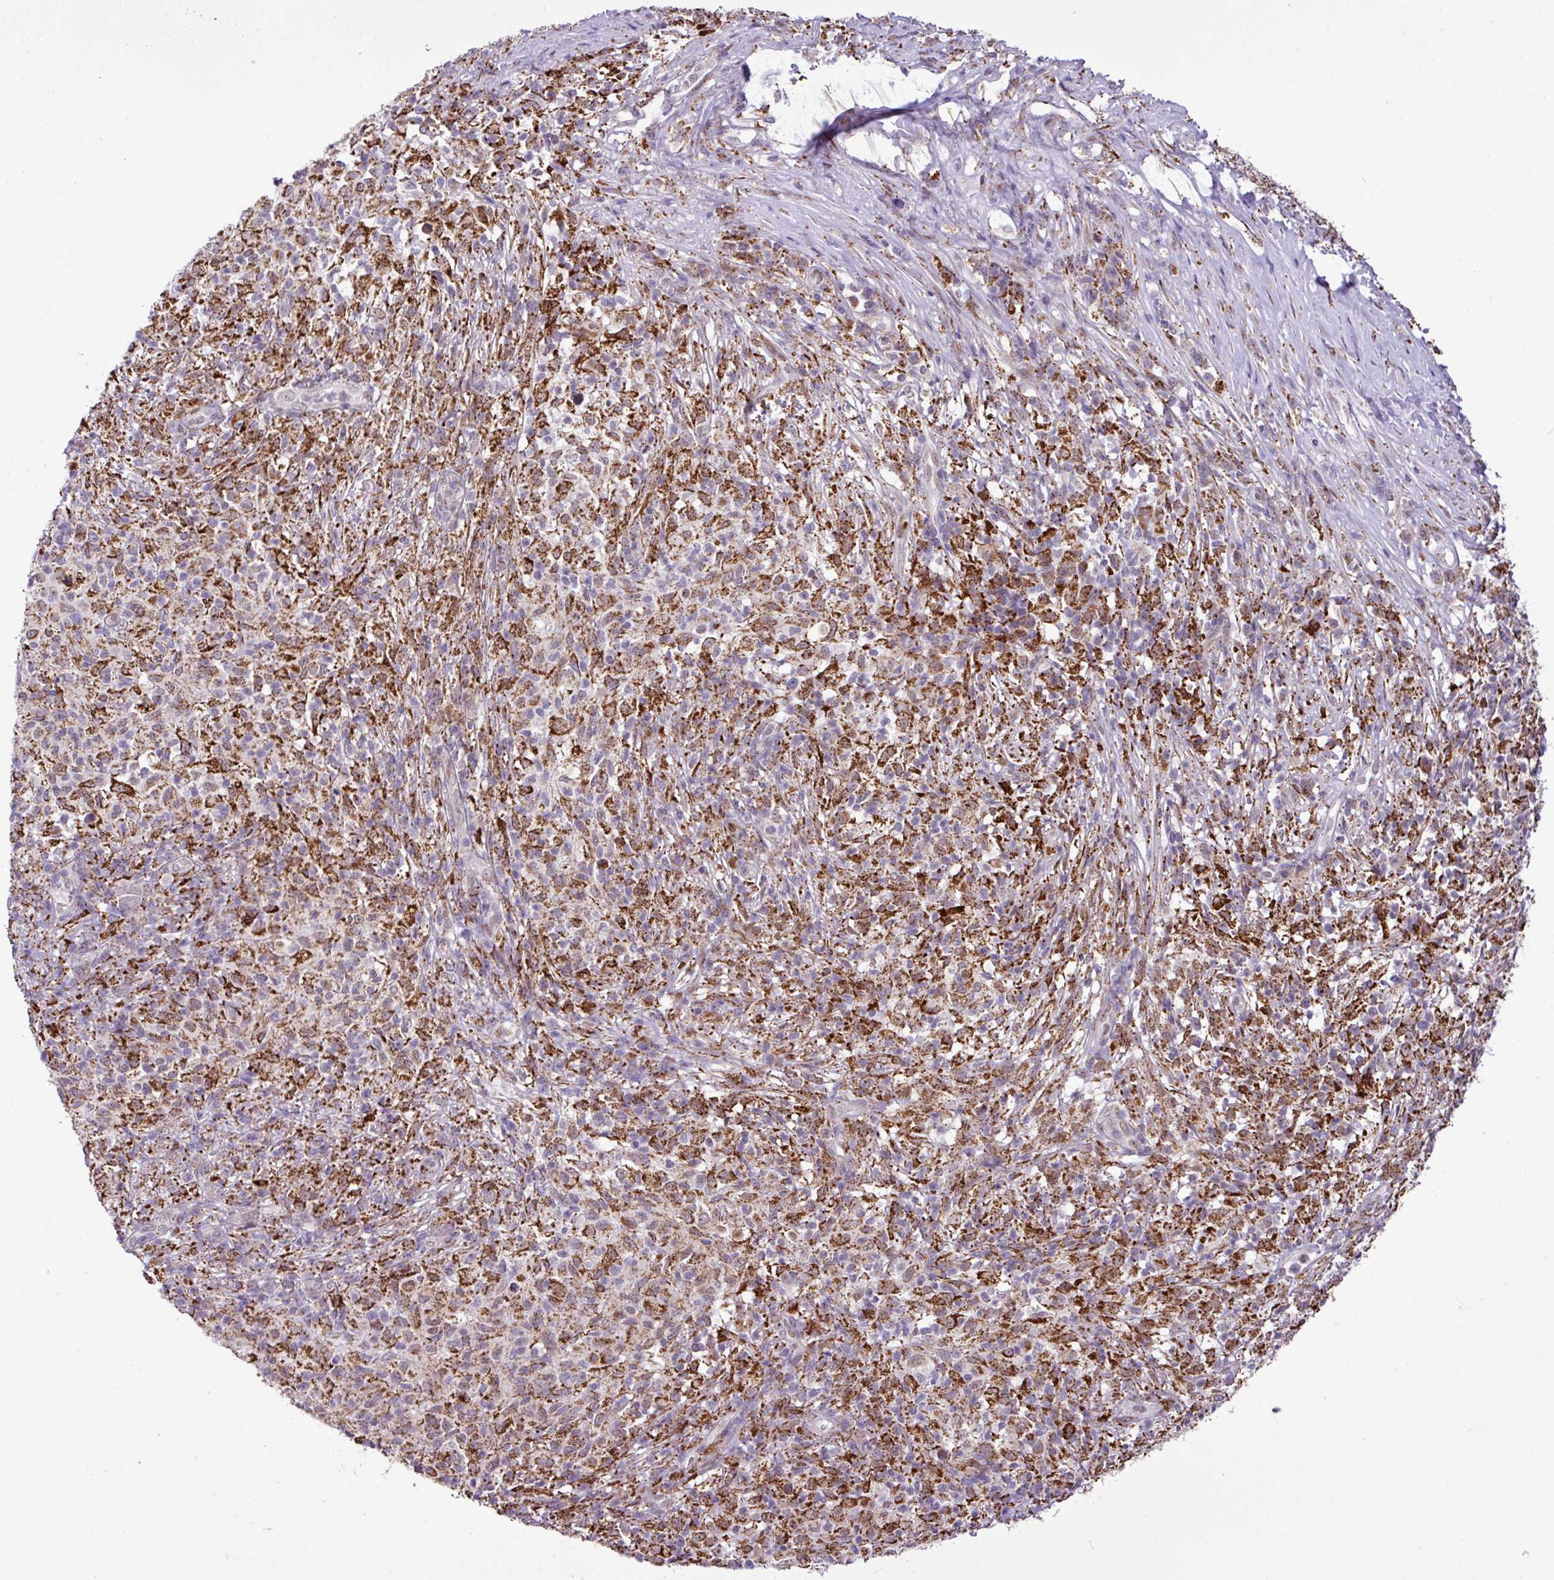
{"staining": {"intensity": "negative", "quantity": "none", "location": "none"}, "tissue": "melanoma", "cell_type": "Tumor cells", "image_type": "cancer", "snomed": [{"axis": "morphology", "description": "Malignant melanoma, NOS"}, {"axis": "topography", "description": "Skin"}], "caption": "An image of malignant melanoma stained for a protein shows no brown staining in tumor cells.", "gene": "SGPP1", "patient": {"sex": "male", "age": 66}}